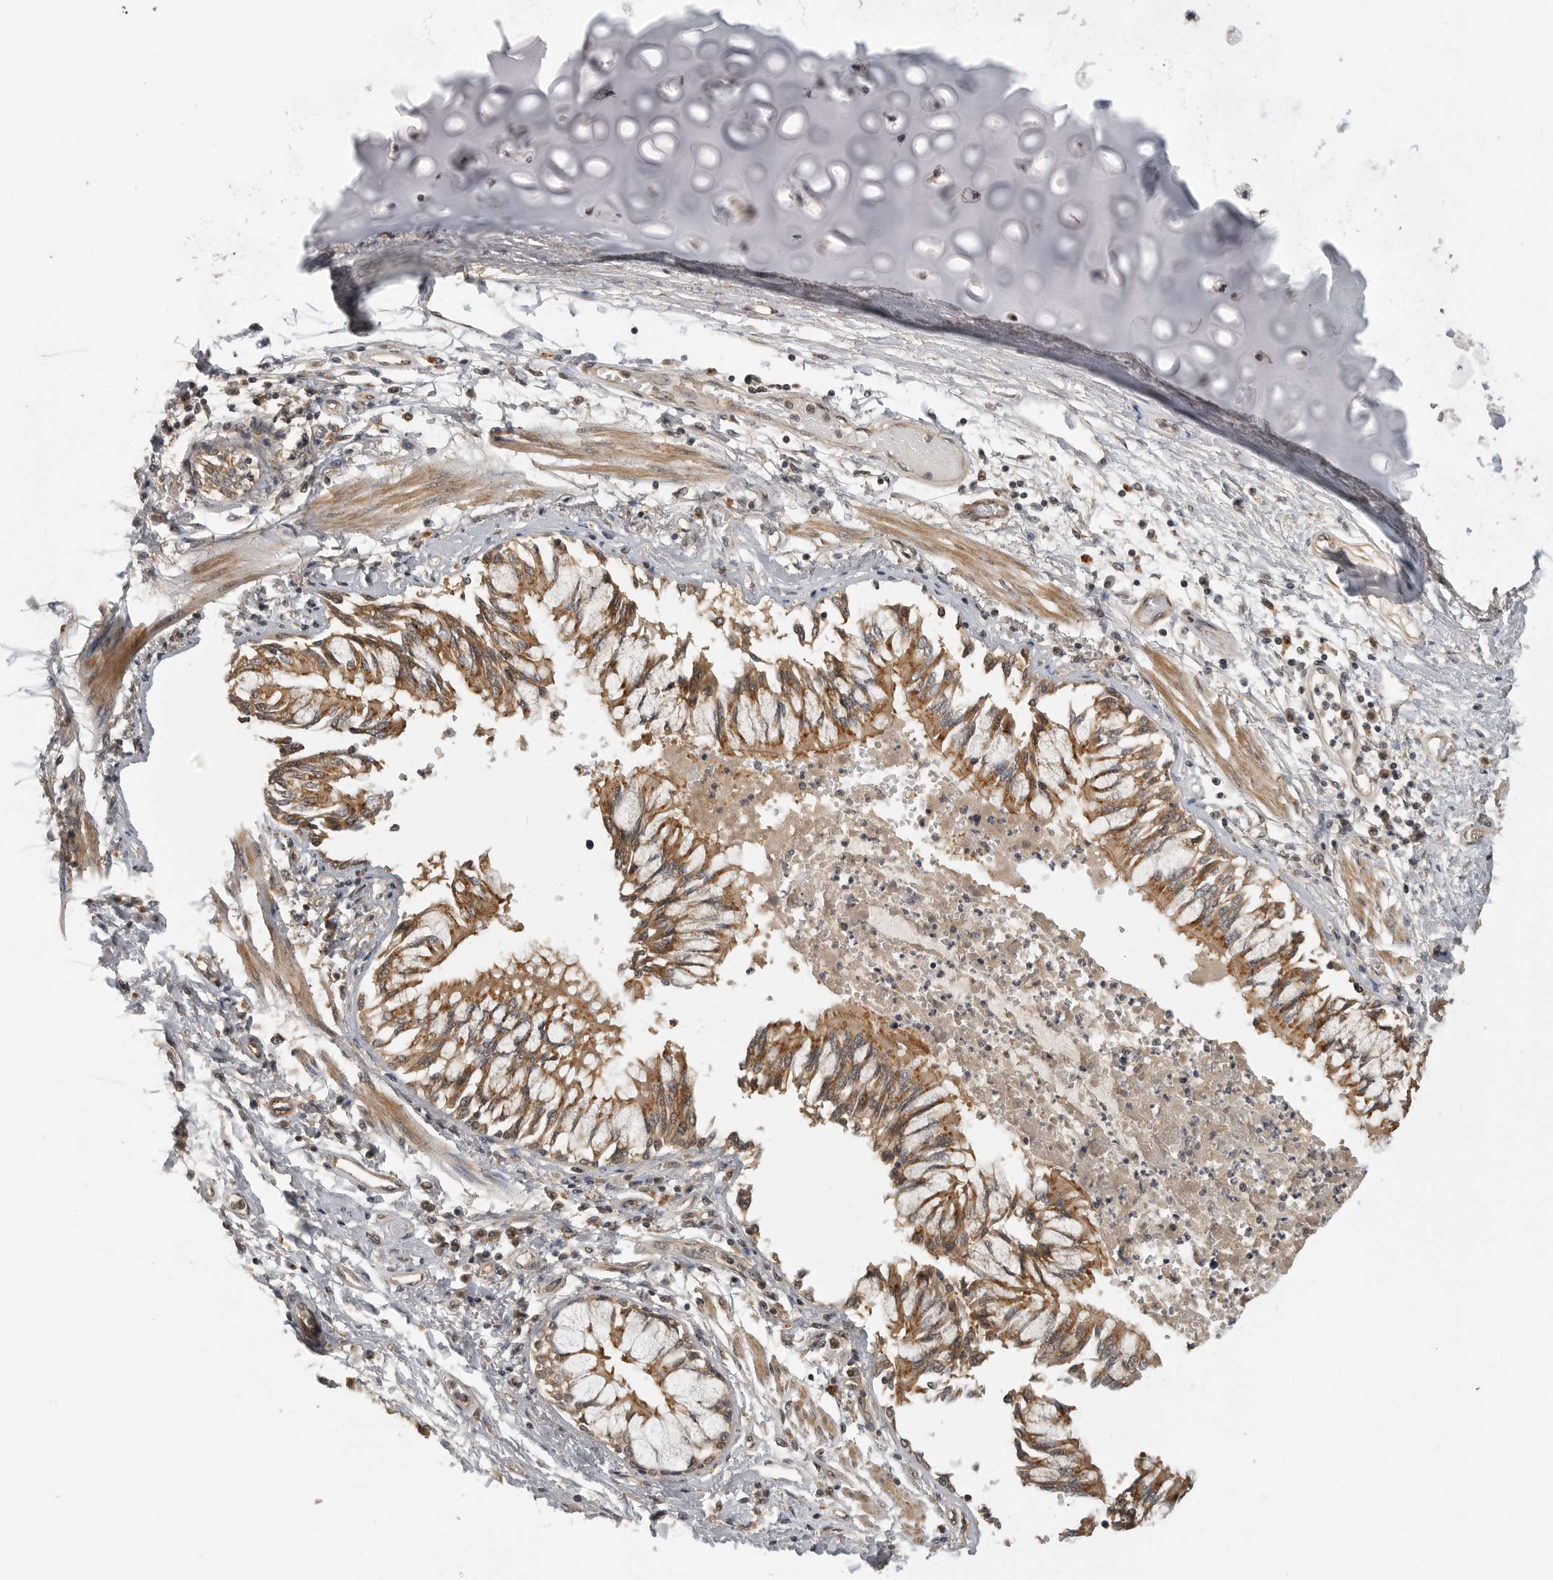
{"staining": {"intensity": "moderate", "quantity": ">75%", "location": "cytoplasmic/membranous"}, "tissue": "bronchus", "cell_type": "Respiratory epithelial cells", "image_type": "normal", "snomed": [{"axis": "morphology", "description": "Normal tissue, NOS"}, {"axis": "topography", "description": "Cartilage tissue"}, {"axis": "topography", "description": "Bronchus"}, {"axis": "topography", "description": "Lung"}], "caption": "Respiratory epithelial cells show medium levels of moderate cytoplasmic/membranous expression in about >75% of cells in benign human bronchus. (DAB = brown stain, brightfield microscopy at high magnification).", "gene": "CUEDC1", "patient": {"sex": "female", "age": 49}}